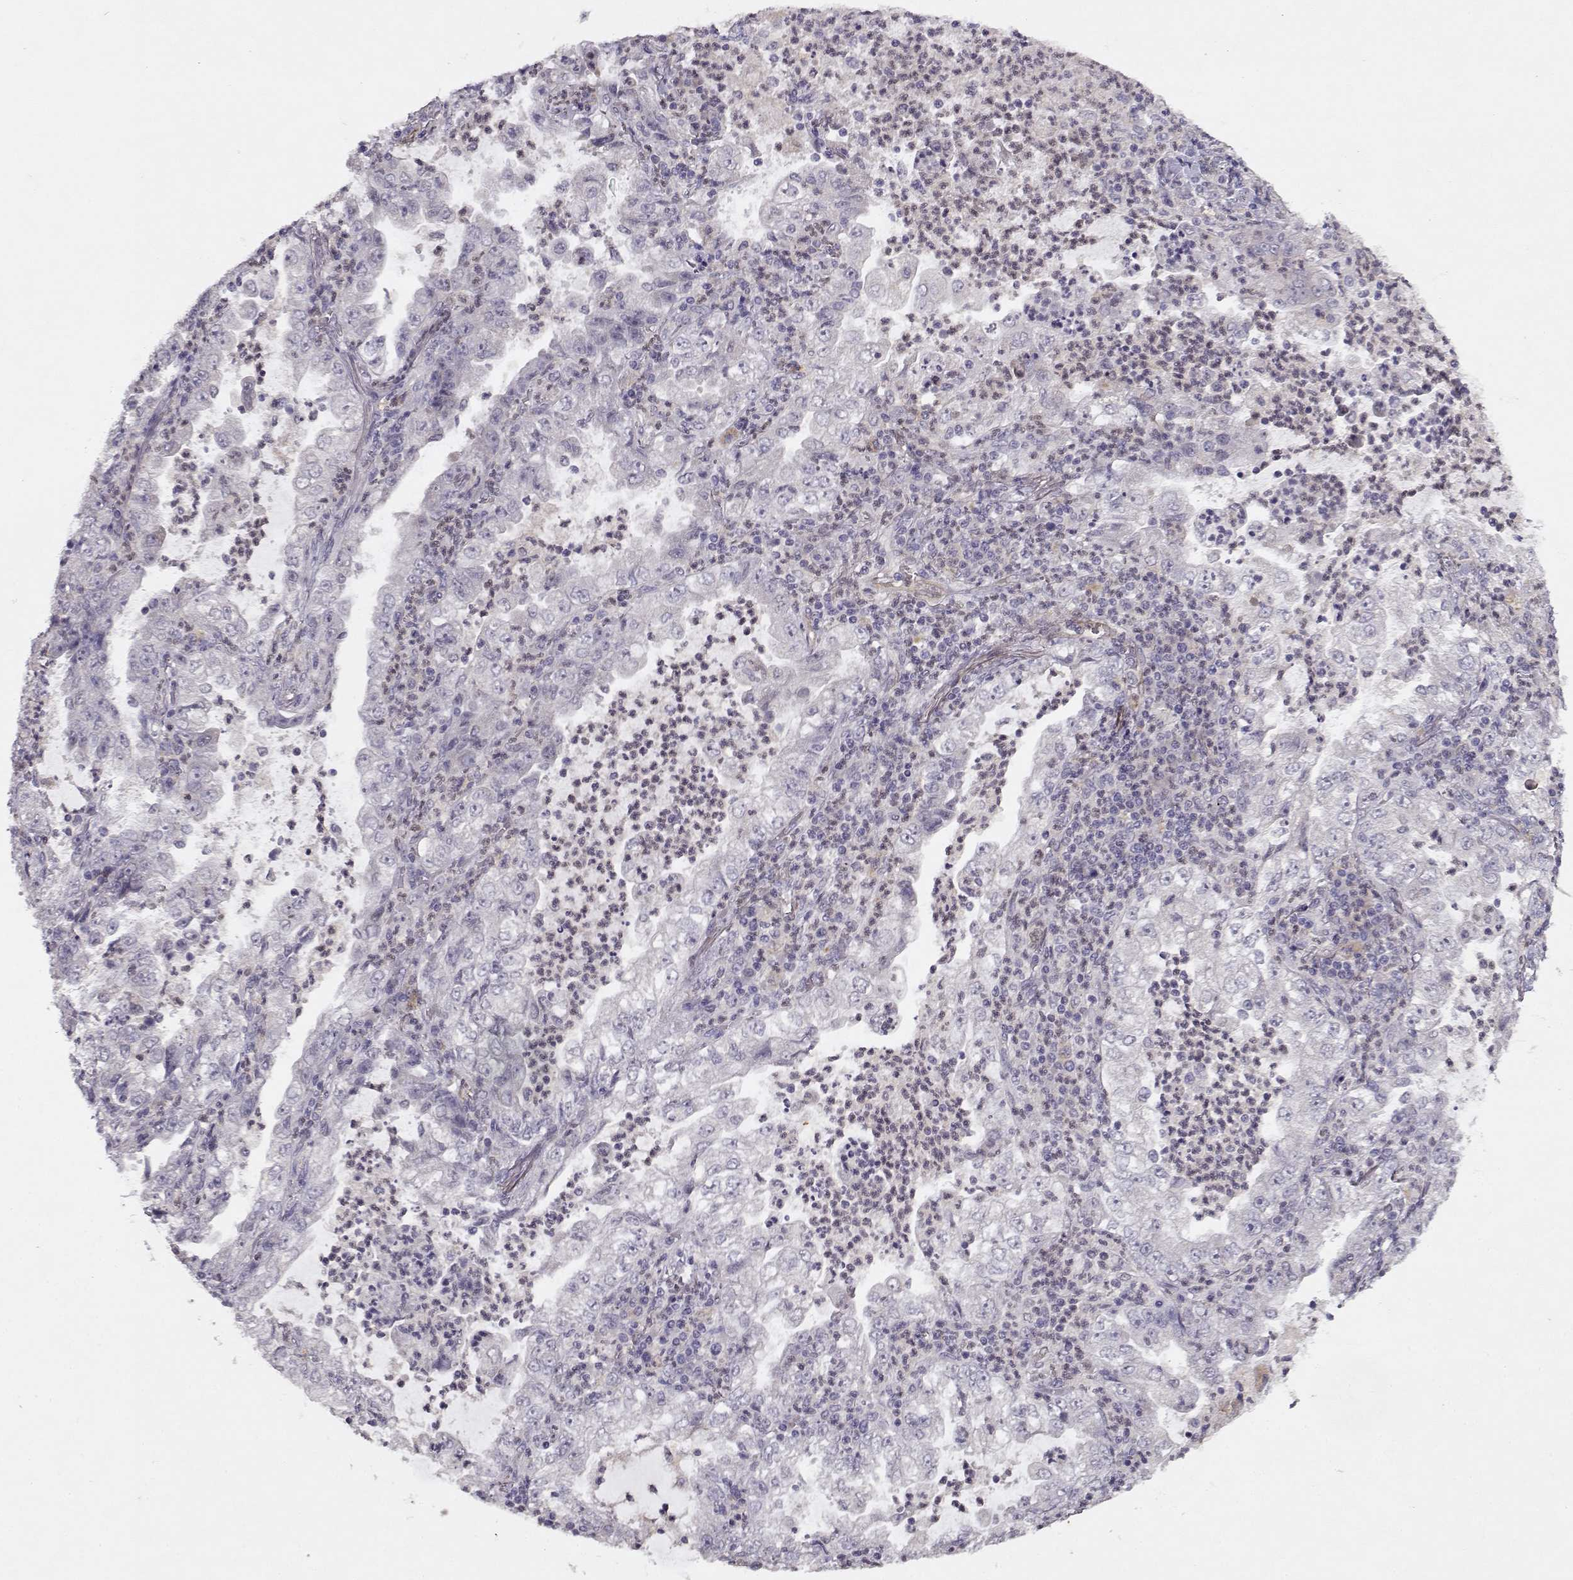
{"staining": {"intensity": "negative", "quantity": "none", "location": "none"}, "tissue": "lung cancer", "cell_type": "Tumor cells", "image_type": "cancer", "snomed": [{"axis": "morphology", "description": "Adenocarcinoma, NOS"}, {"axis": "topography", "description": "Lung"}], "caption": "Lung cancer (adenocarcinoma) was stained to show a protein in brown. There is no significant positivity in tumor cells.", "gene": "BMX", "patient": {"sex": "female", "age": 73}}